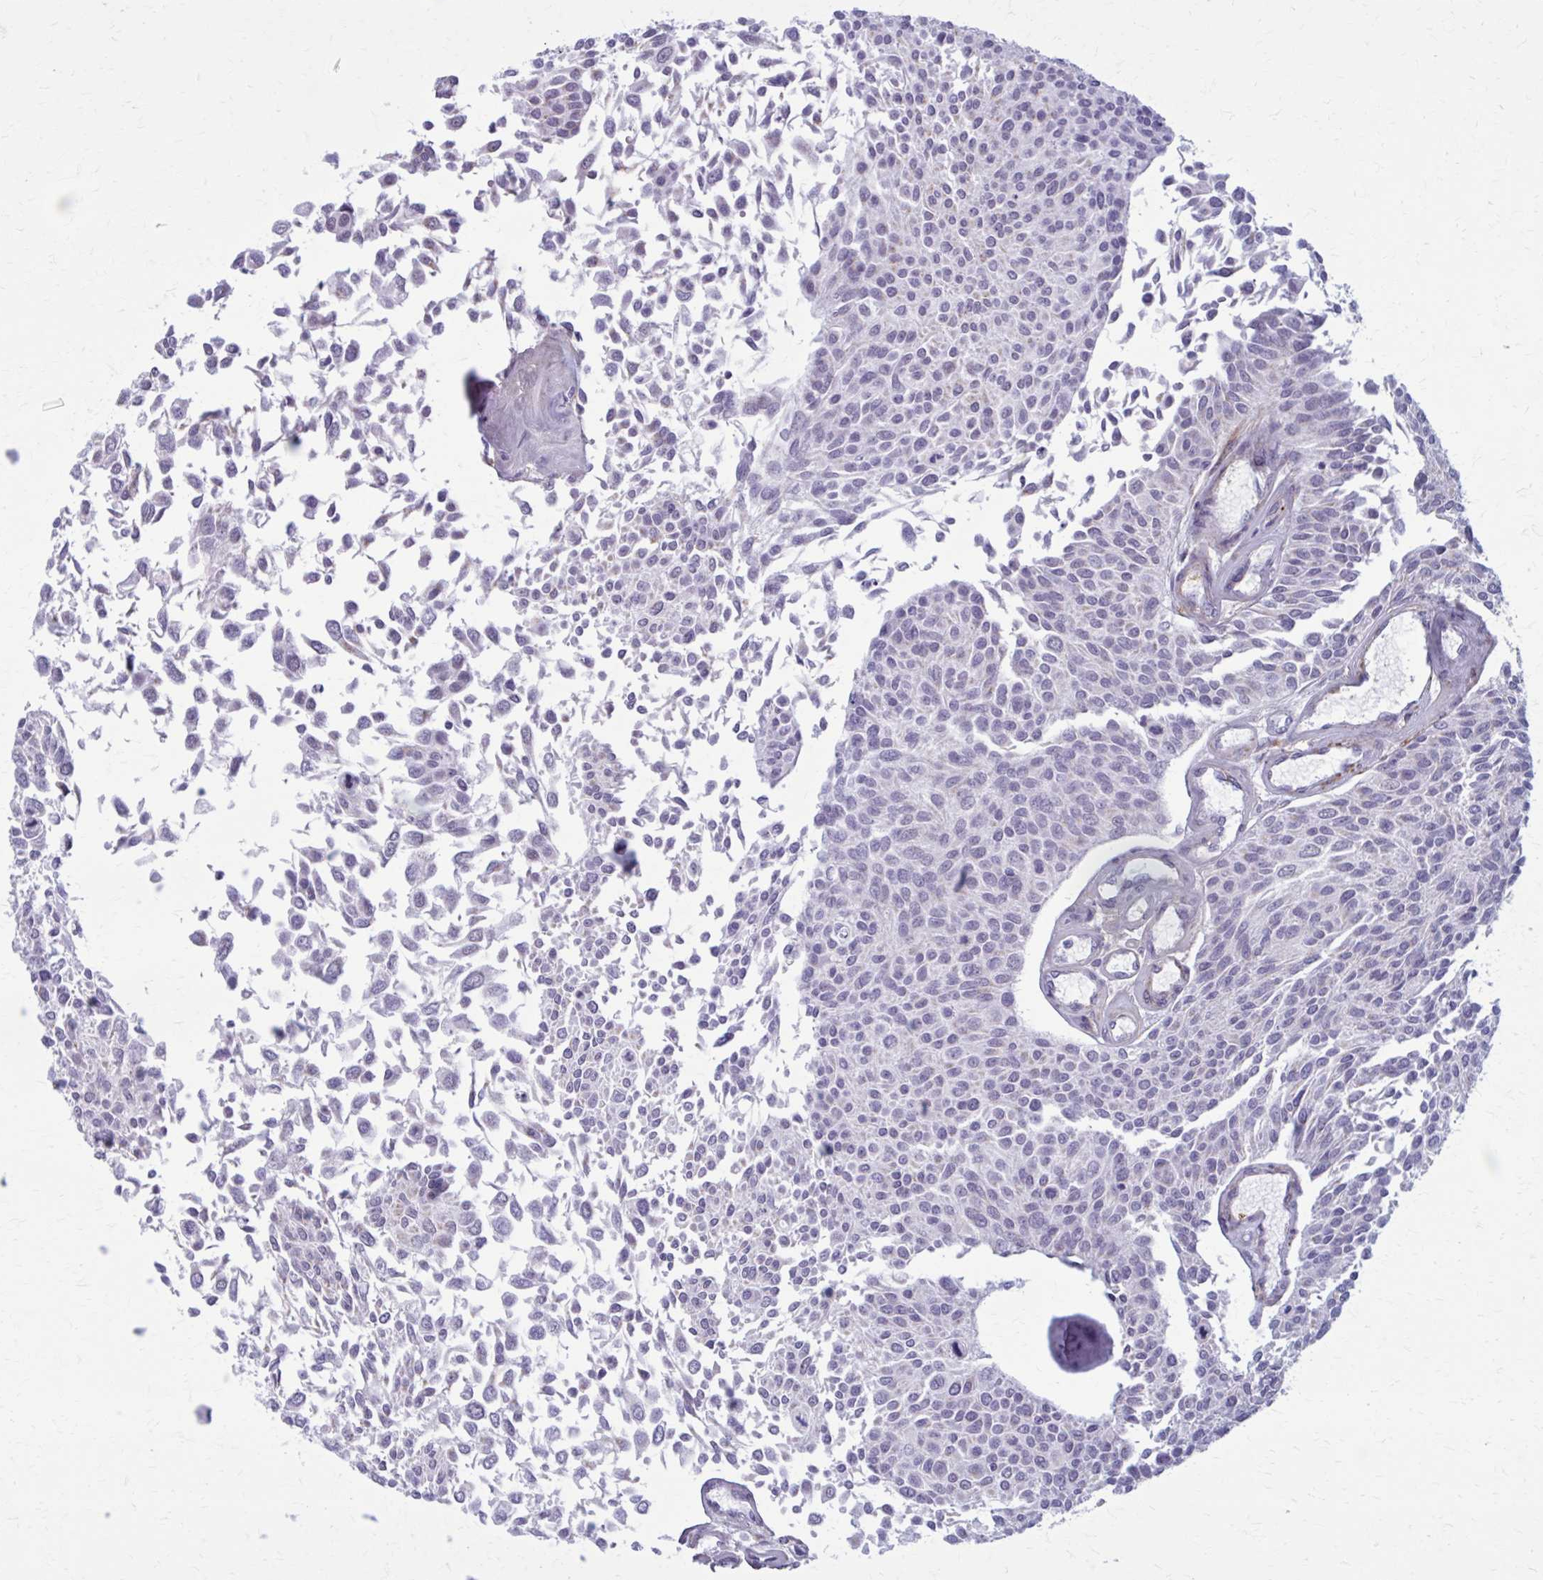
{"staining": {"intensity": "negative", "quantity": "none", "location": "none"}, "tissue": "urothelial cancer", "cell_type": "Tumor cells", "image_type": "cancer", "snomed": [{"axis": "morphology", "description": "Urothelial carcinoma, NOS"}, {"axis": "topography", "description": "Urinary bladder"}], "caption": "Photomicrograph shows no protein expression in tumor cells of urothelial cancer tissue.", "gene": "AKAP12", "patient": {"sex": "male", "age": 55}}